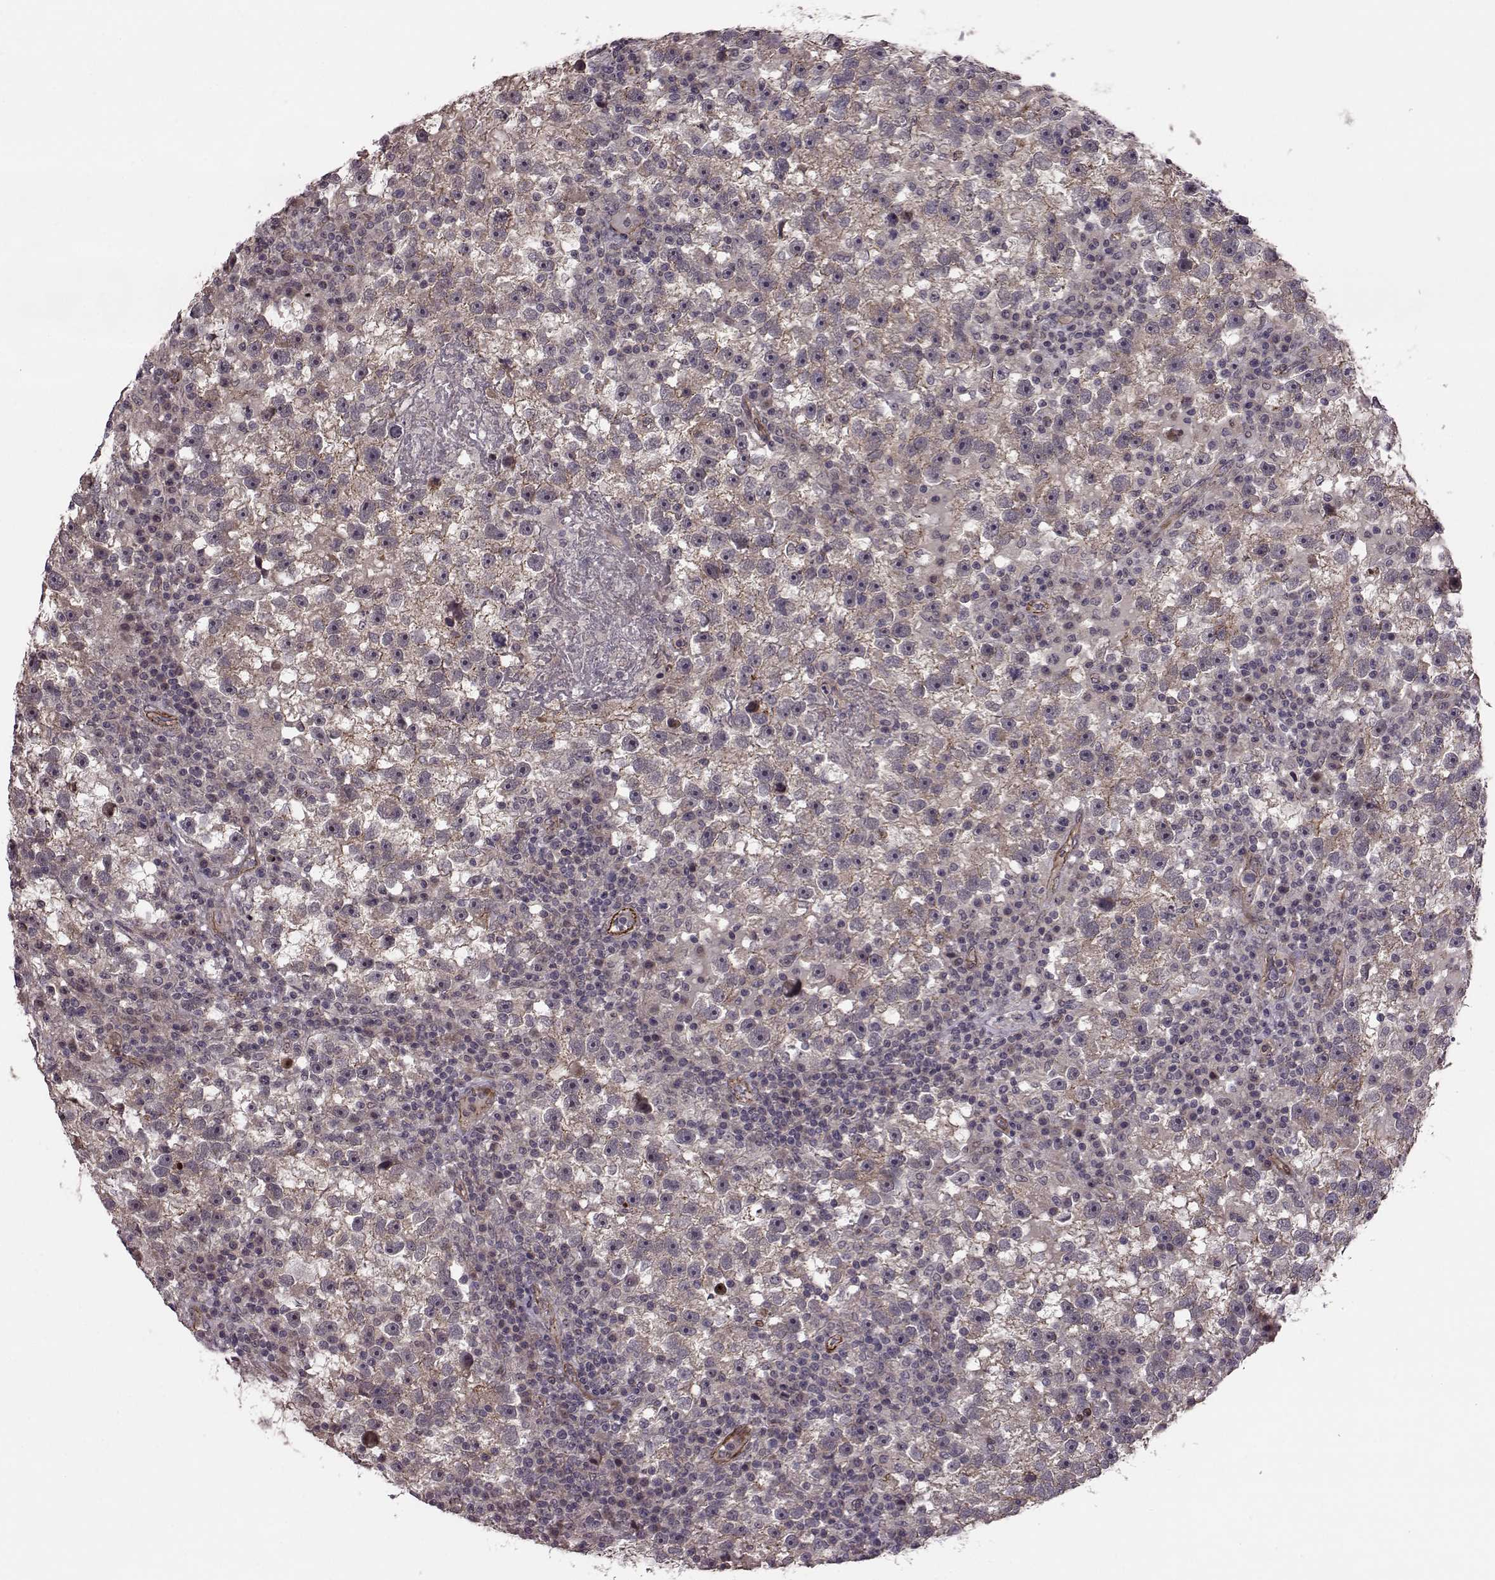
{"staining": {"intensity": "moderate", "quantity": "<25%", "location": "cytoplasmic/membranous"}, "tissue": "testis cancer", "cell_type": "Tumor cells", "image_type": "cancer", "snomed": [{"axis": "morphology", "description": "Seminoma, NOS"}, {"axis": "topography", "description": "Testis"}], "caption": "Moderate cytoplasmic/membranous positivity for a protein is appreciated in about <25% of tumor cells of testis cancer using immunohistochemistry (IHC).", "gene": "SYNPO", "patient": {"sex": "male", "age": 47}}